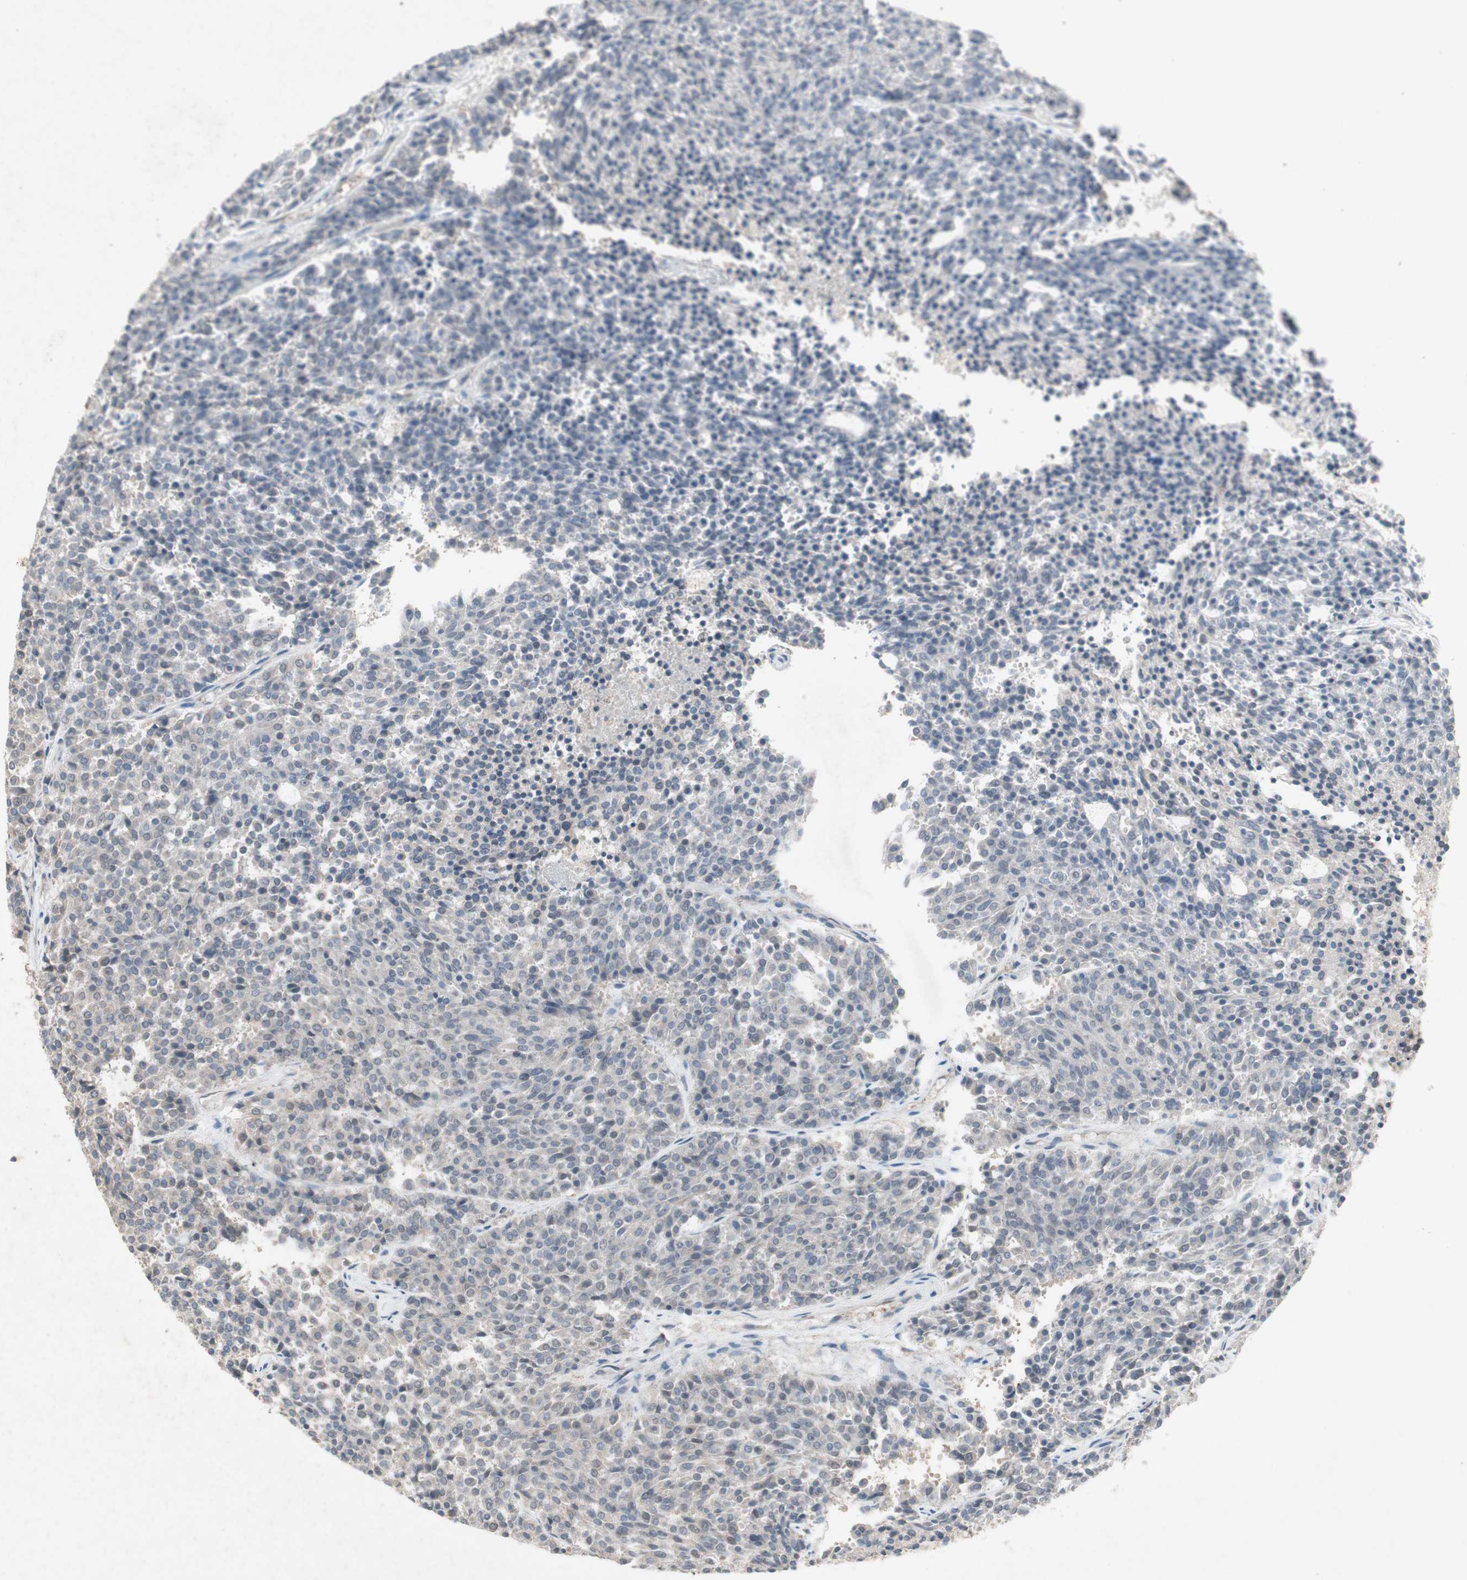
{"staining": {"intensity": "negative", "quantity": "none", "location": "none"}, "tissue": "carcinoid", "cell_type": "Tumor cells", "image_type": "cancer", "snomed": [{"axis": "morphology", "description": "Carcinoid, malignant, NOS"}, {"axis": "topography", "description": "Pancreas"}], "caption": "Histopathology image shows no protein positivity in tumor cells of malignant carcinoid tissue. (IHC, brightfield microscopy, high magnification).", "gene": "JMJD7-PLA2G4B", "patient": {"sex": "female", "age": 54}}